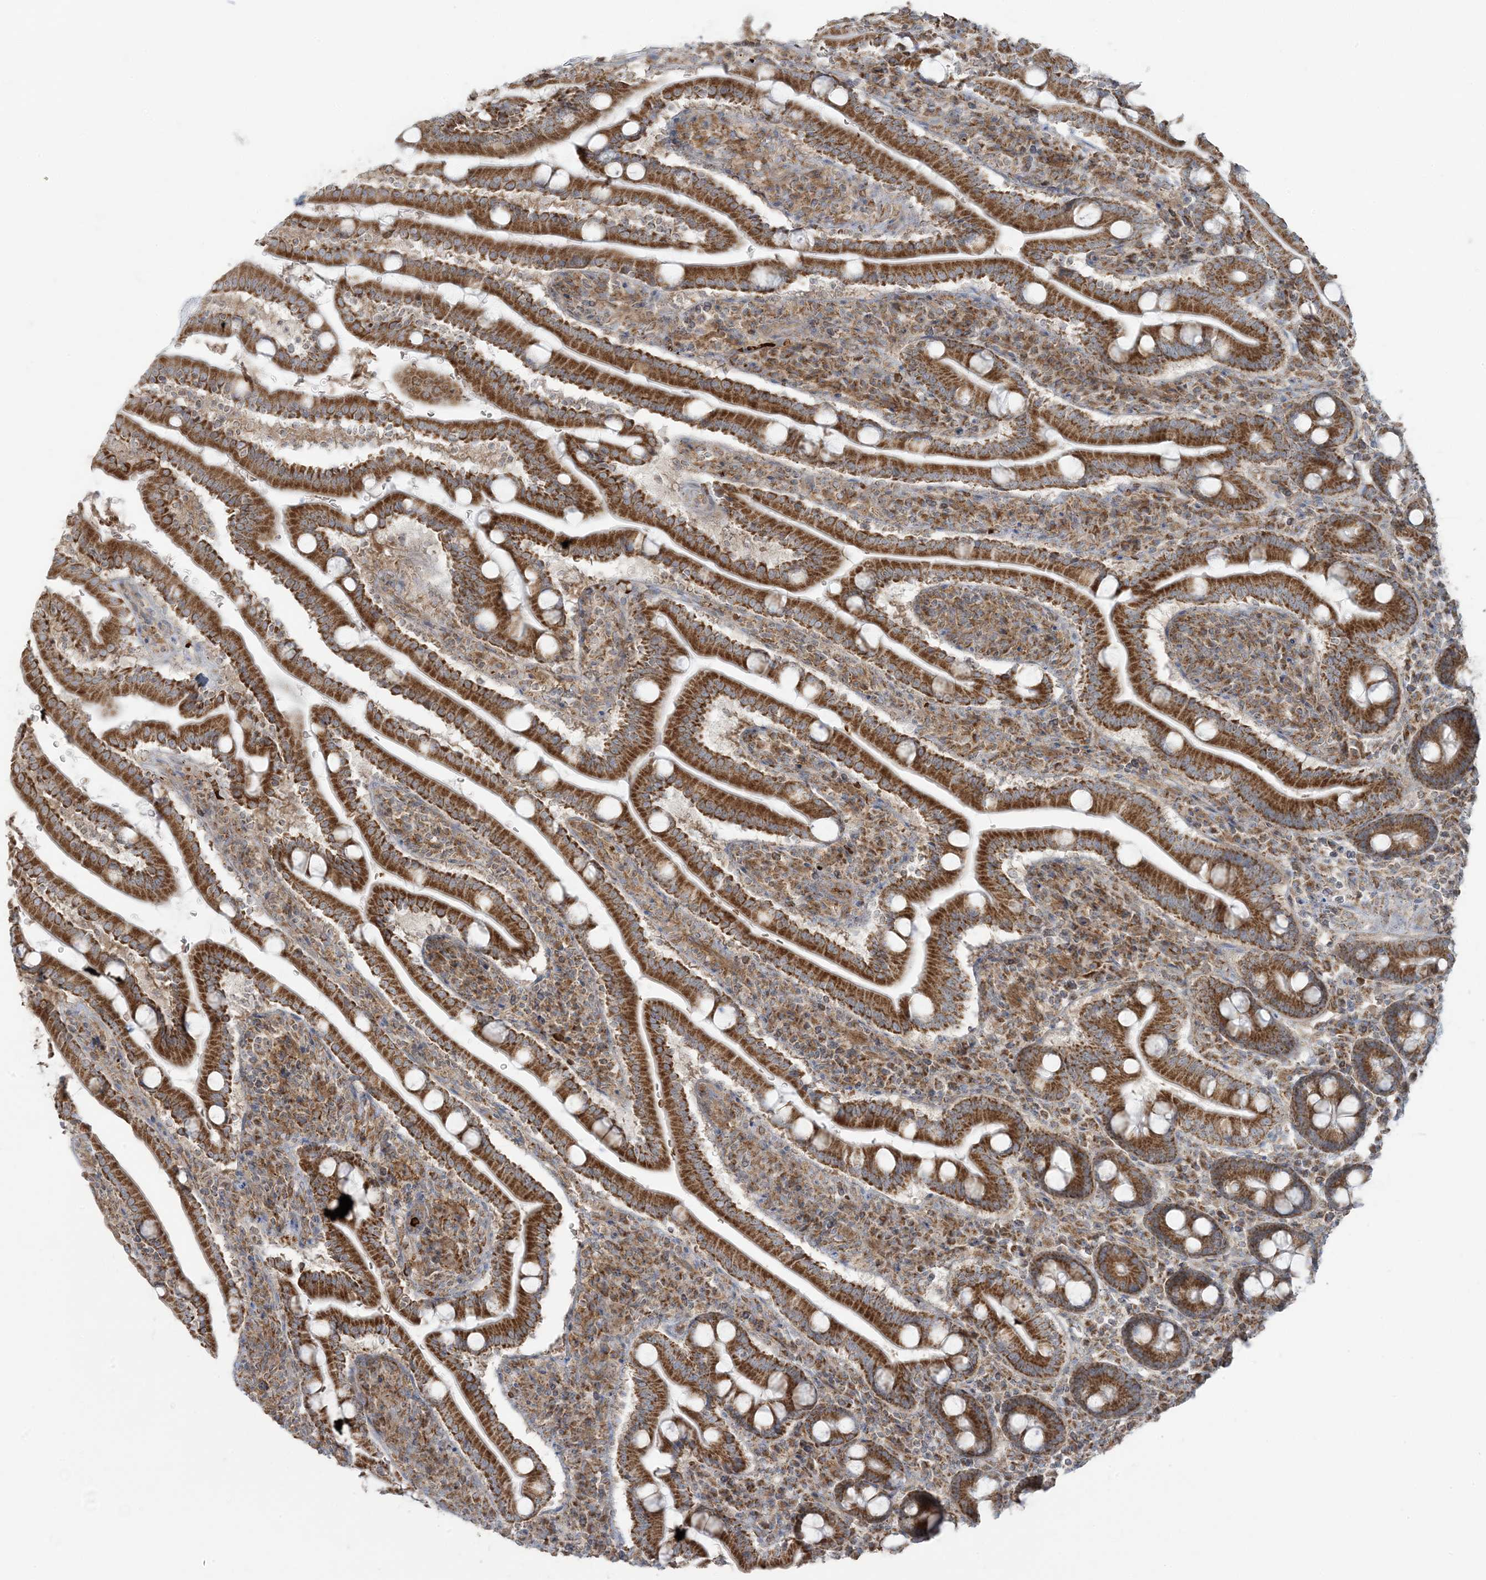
{"staining": {"intensity": "strong", "quantity": ">75%", "location": "cytoplasmic/membranous"}, "tissue": "duodenum", "cell_type": "Glandular cells", "image_type": "normal", "snomed": [{"axis": "morphology", "description": "Normal tissue, NOS"}, {"axis": "topography", "description": "Duodenum"}], "caption": "Immunohistochemical staining of normal duodenum demonstrates high levels of strong cytoplasmic/membranous staining in about >75% of glandular cells. The protein of interest is stained brown, and the nuclei are stained in blue (DAB IHC with brightfield microscopy, high magnification).", "gene": "PIK3R4", "patient": {"sex": "male", "age": 35}}